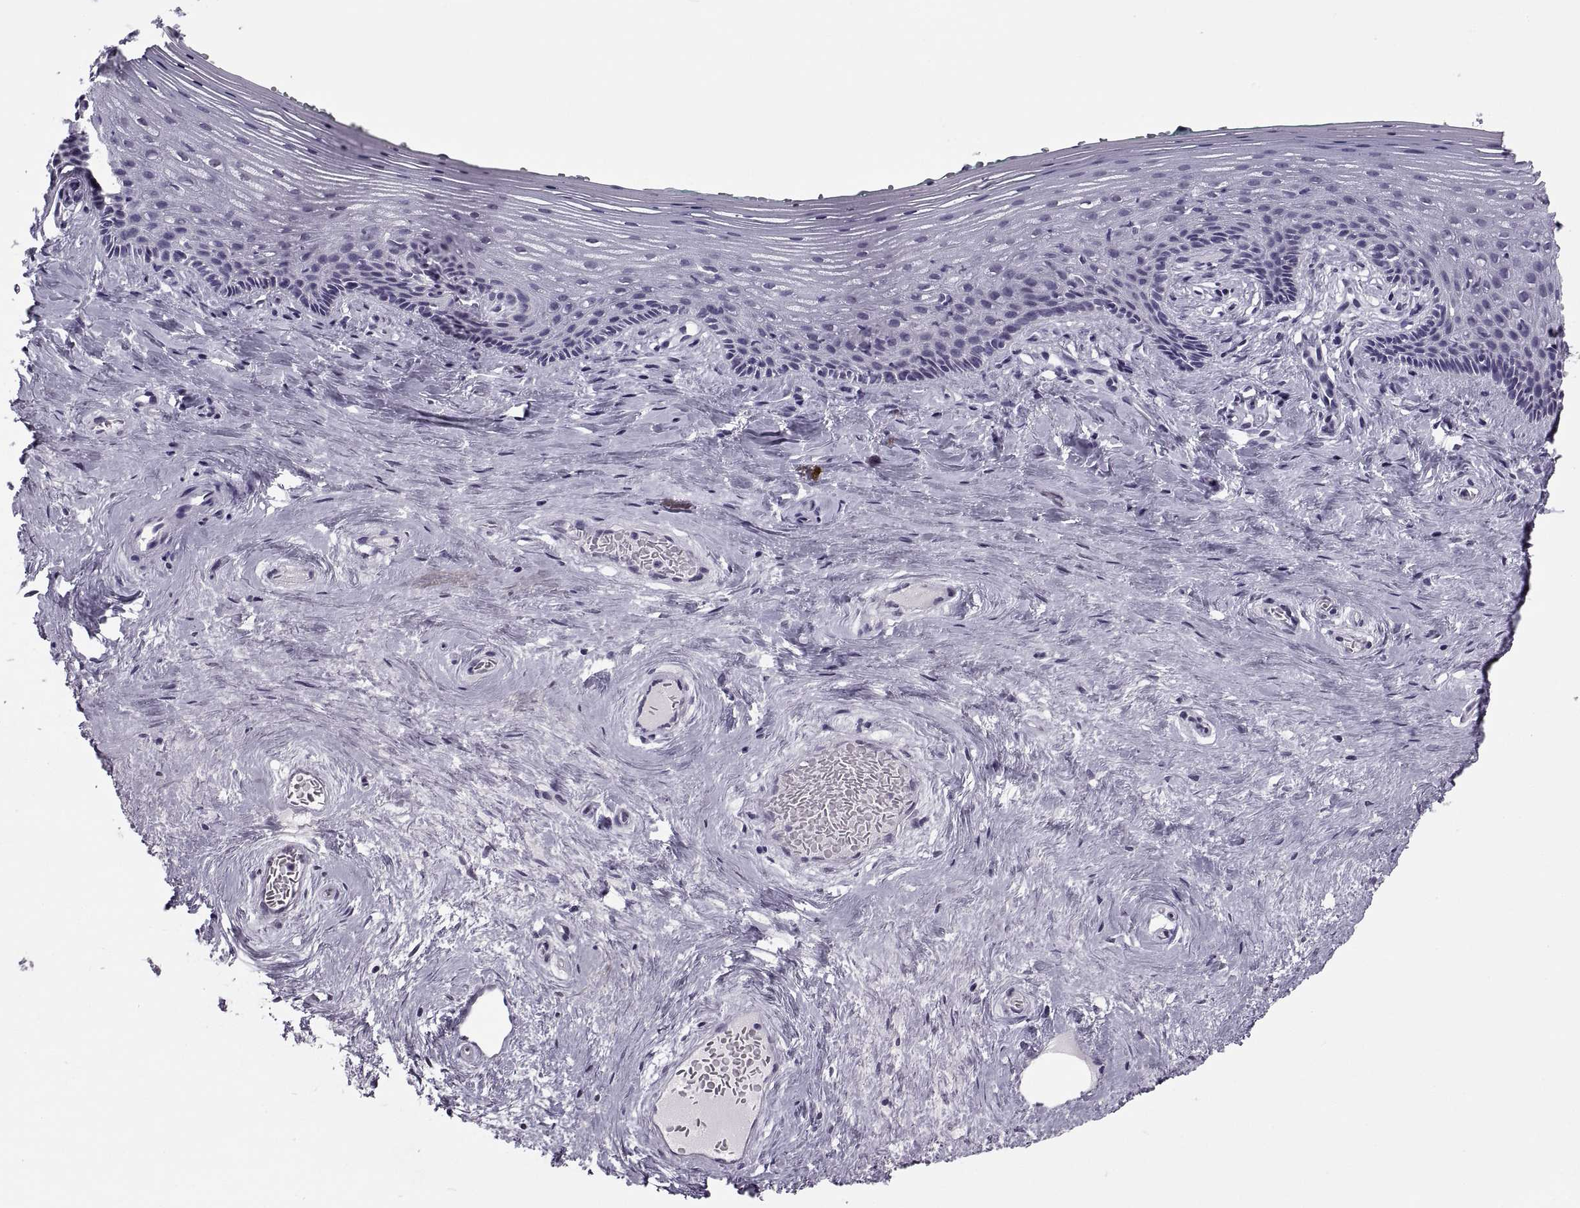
{"staining": {"intensity": "negative", "quantity": "none", "location": "none"}, "tissue": "vagina", "cell_type": "Squamous epithelial cells", "image_type": "normal", "snomed": [{"axis": "morphology", "description": "Normal tissue, NOS"}, {"axis": "topography", "description": "Vagina"}], "caption": "IHC of benign vagina shows no staining in squamous epithelial cells.", "gene": "TBC1D3B", "patient": {"sex": "female", "age": 45}}